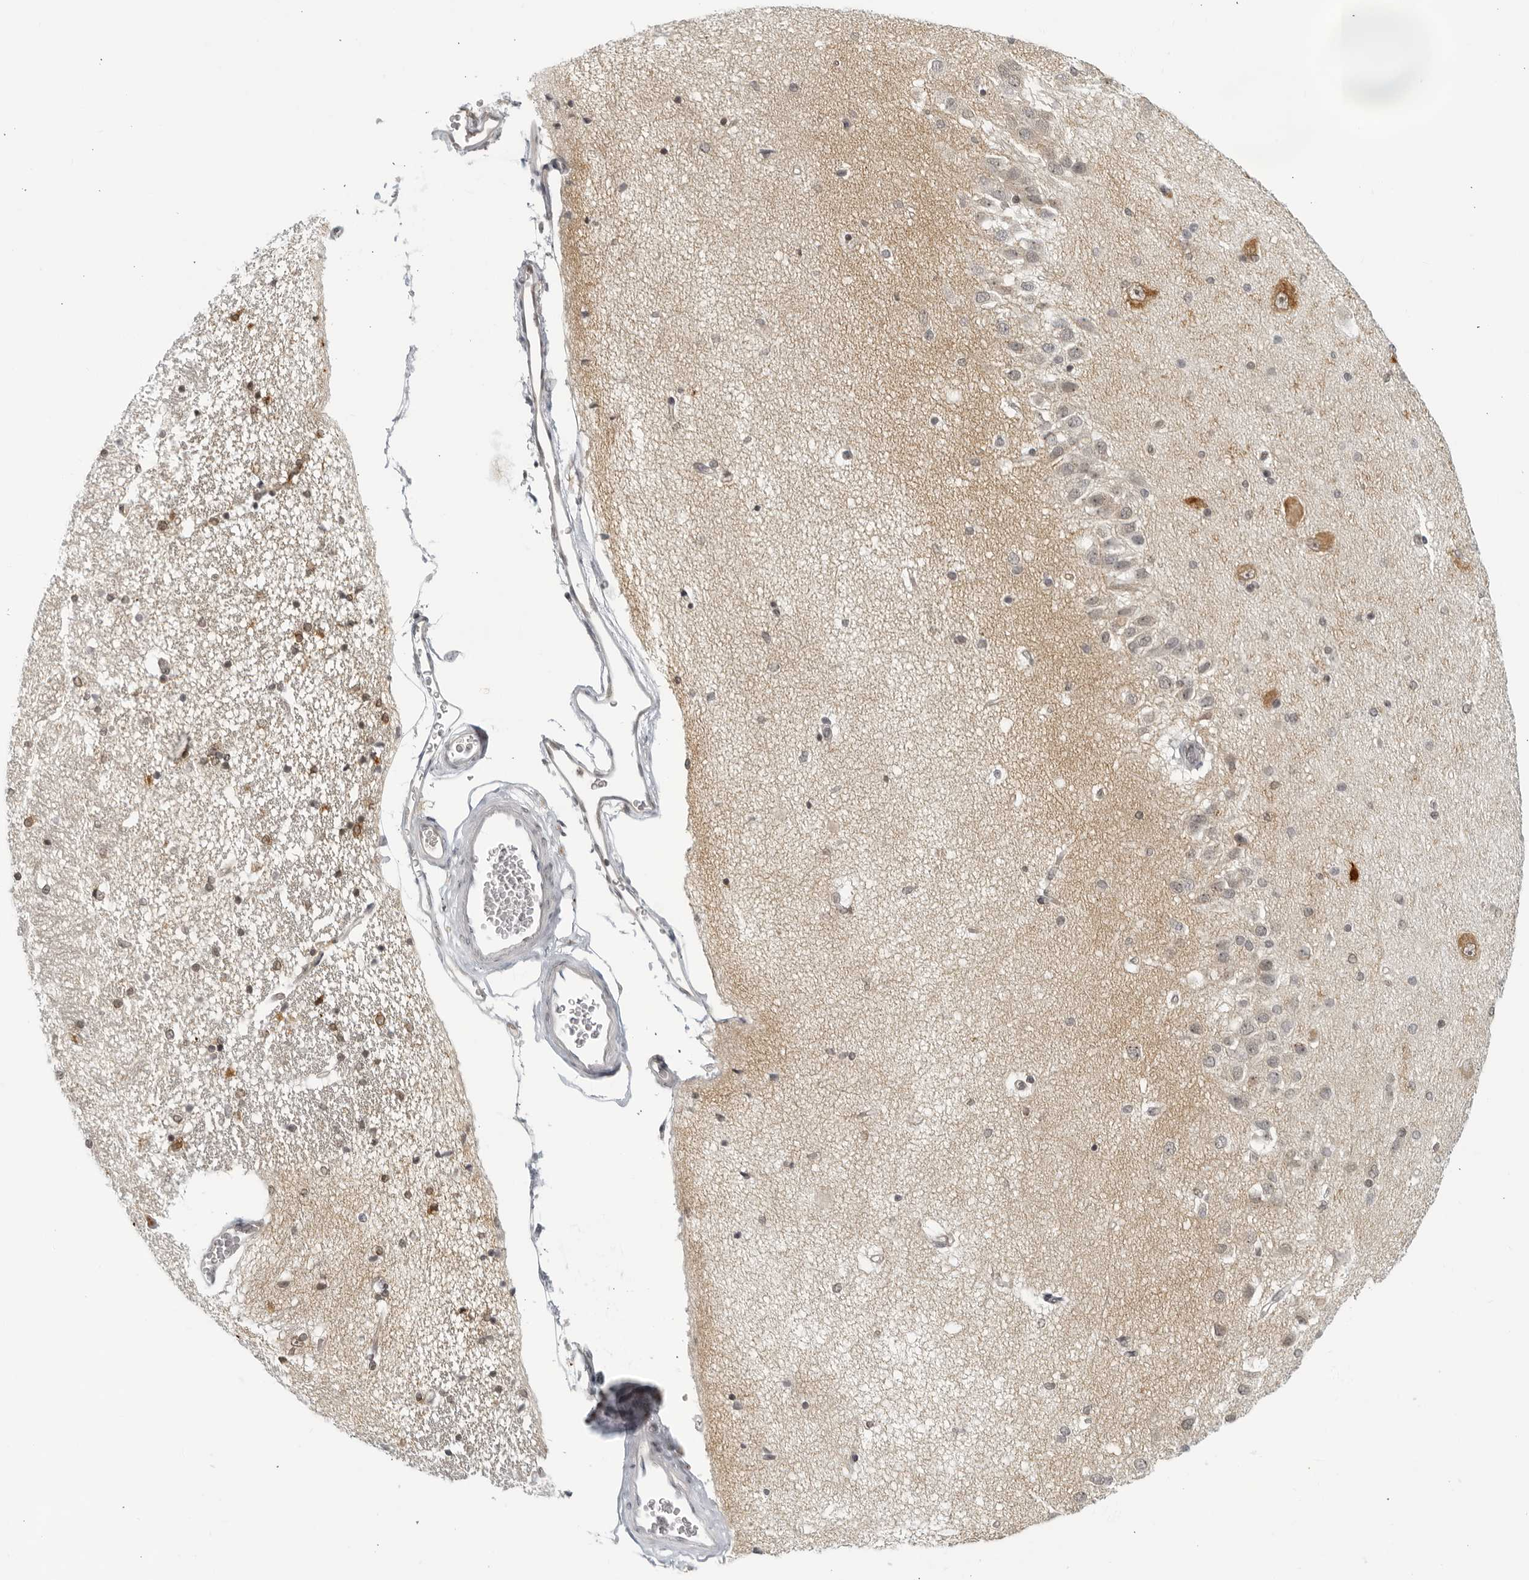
{"staining": {"intensity": "moderate", "quantity": "25%-75%", "location": "cytoplasmic/membranous,nuclear"}, "tissue": "hippocampus", "cell_type": "Glial cells", "image_type": "normal", "snomed": [{"axis": "morphology", "description": "Normal tissue, NOS"}, {"axis": "topography", "description": "Hippocampus"}], "caption": "Immunohistochemistry micrograph of benign hippocampus stained for a protein (brown), which demonstrates medium levels of moderate cytoplasmic/membranous,nuclear staining in approximately 25%-75% of glial cells.", "gene": "CC2D1B", "patient": {"sex": "female", "age": 54}}